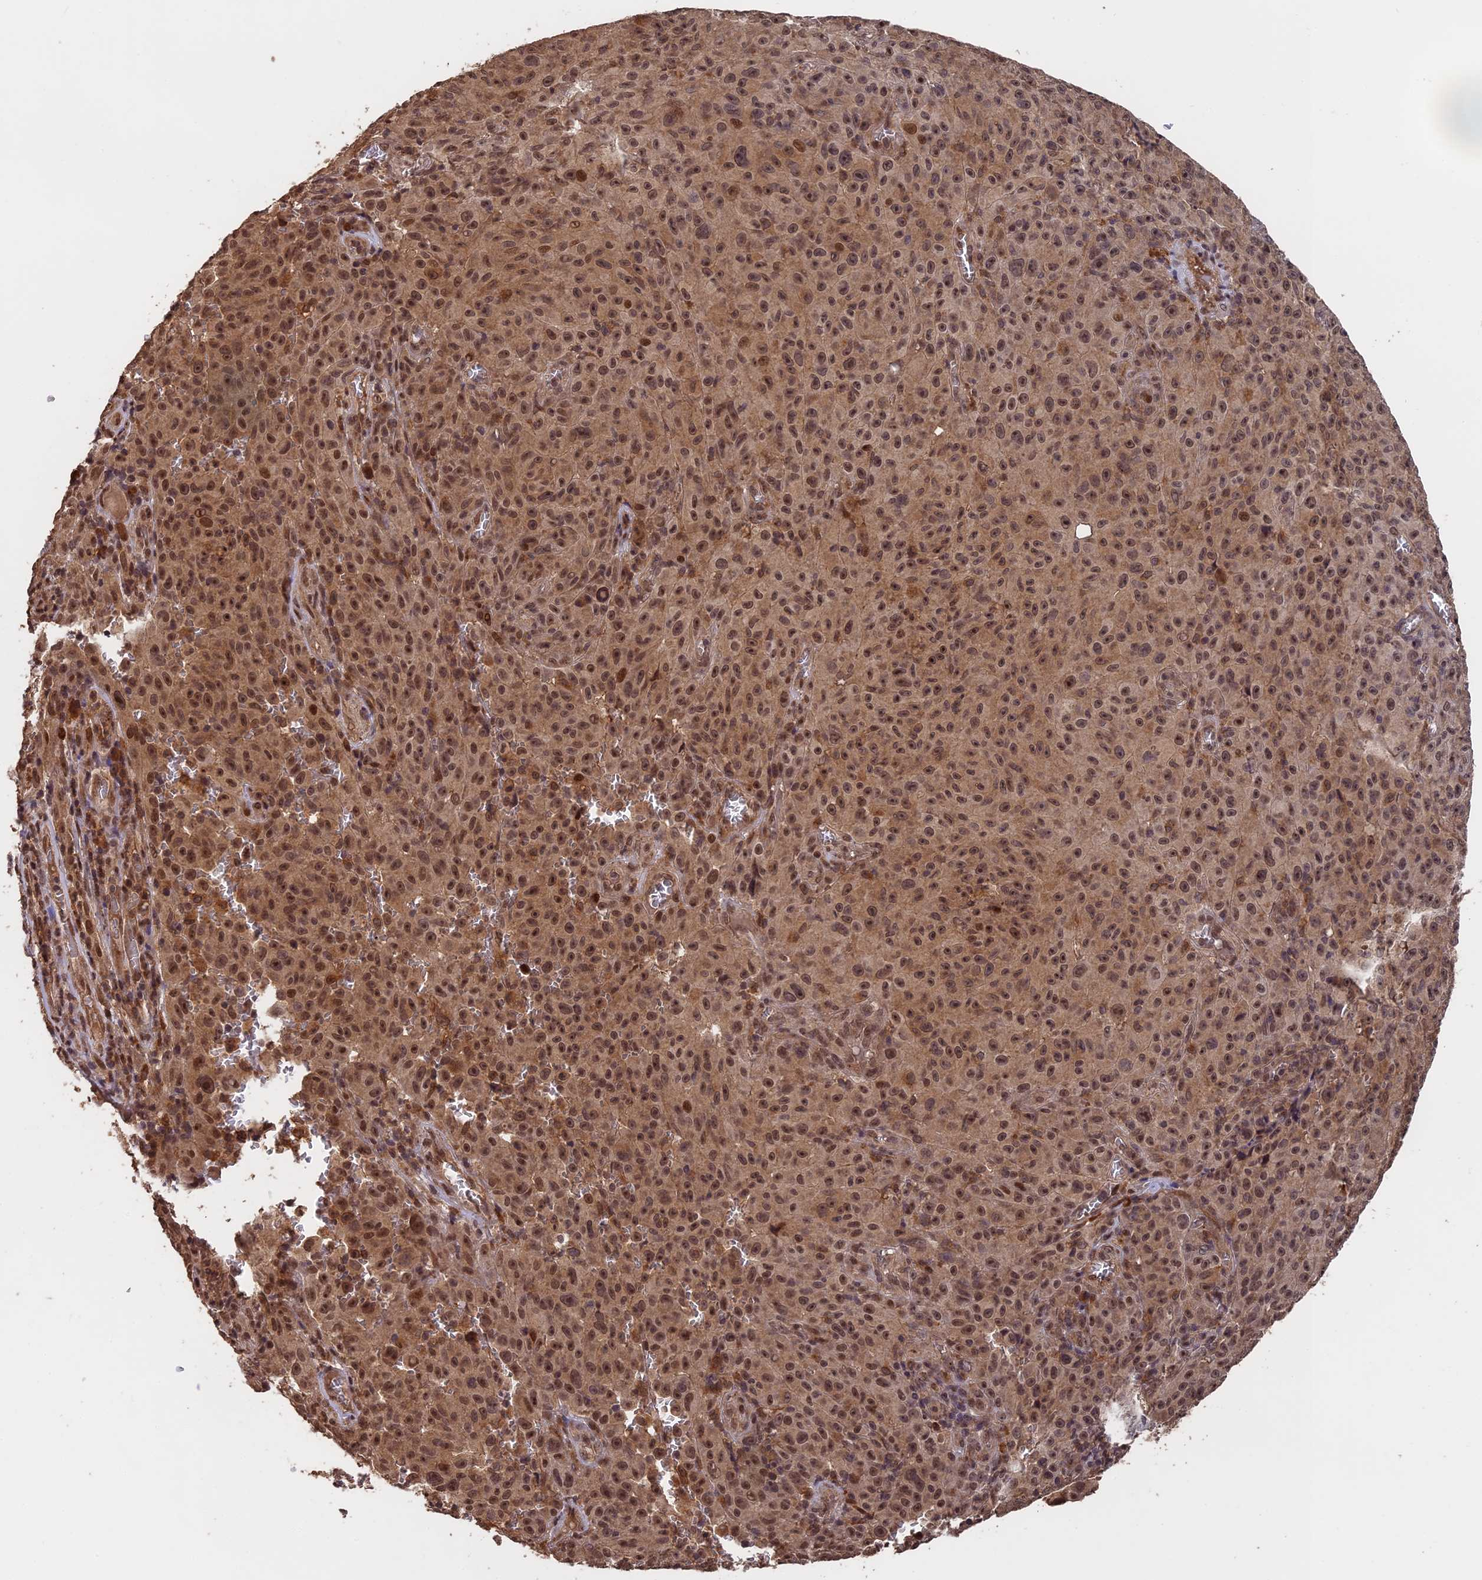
{"staining": {"intensity": "moderate", "quantity": ">75%", "location": "cytoplasmic/membranous,nuclear"}, "tissue": "melanoma", "cell_type": "Tumor cells", "image_type": "cancer", "snomed": [{"axis": "morphology", "description": "Malignant melanoma, NOS"}, {"axis": "topography", "description": "Skin"}], "caption": "The image reveals staining of melanoma, revealing moderate cytoplasmic/membranous and nuclear protein positivity (brown color) within tumor cells. (IHC, brightfield microscopy, high magnification).", "gene": "OSBPL1A", "patient": {"sex": "female", "age": 82}}